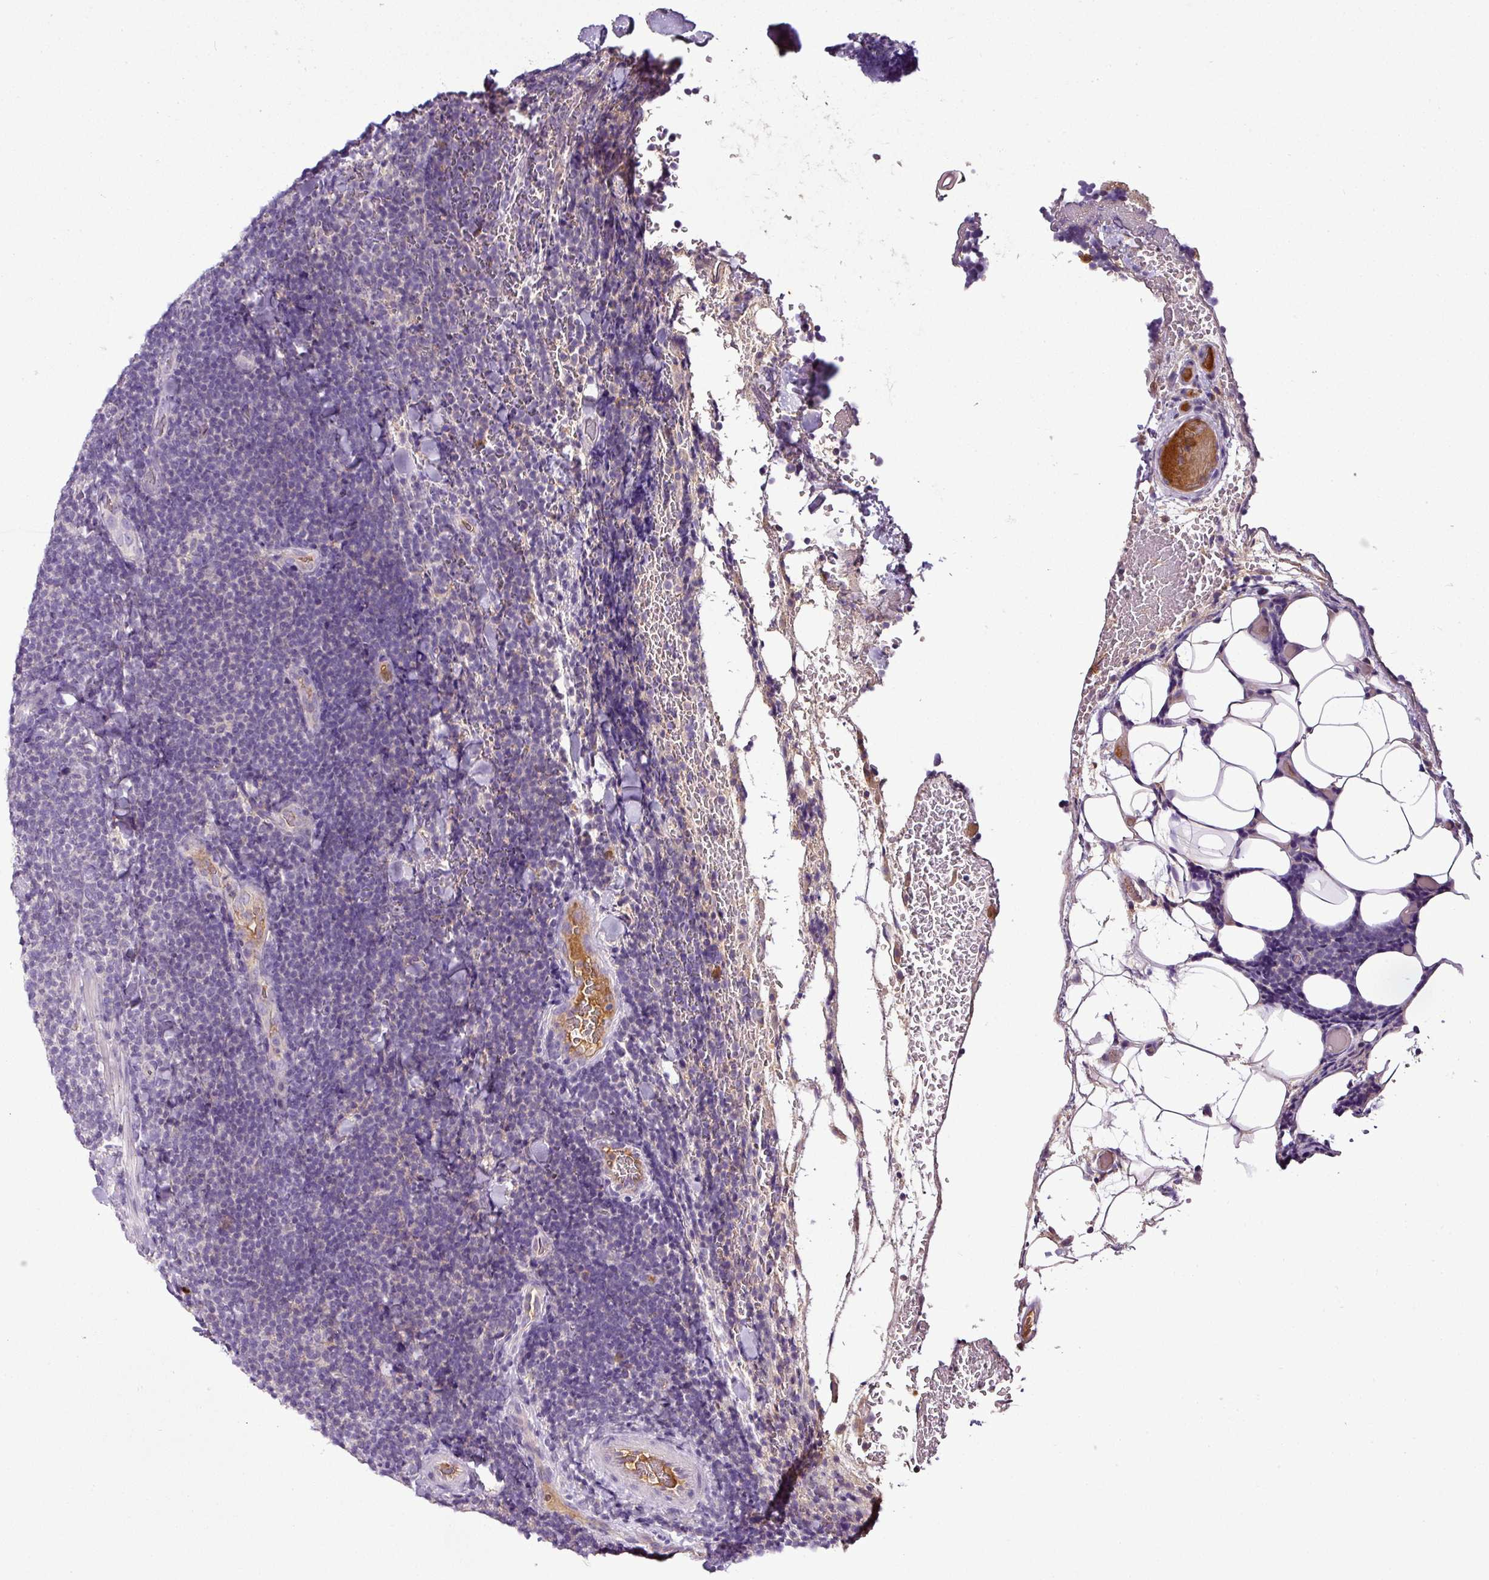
{"staining": {"intensity": "negative", "quantity": "none", "location": "none"}, "tissue": "lymphoma", "cell_type": "Tumor cells", "image_type": "cancer", "snomed": [{"axis": "morphology", "description": "Malignant lymphoma, non-Hodgkin's type, Low grade"}, {"axis": "topography", "description": "Lymph node"}], "caption": "DAB (3,3'-diaminobenzidine) immunohistochemical staining of malignant lymphoma, non-Hodgkin's type (low-grade) exhibits no significant staining in tumor cells.", "gene": "CAB39L", "patient": {"sex": "male", "age": 66}}